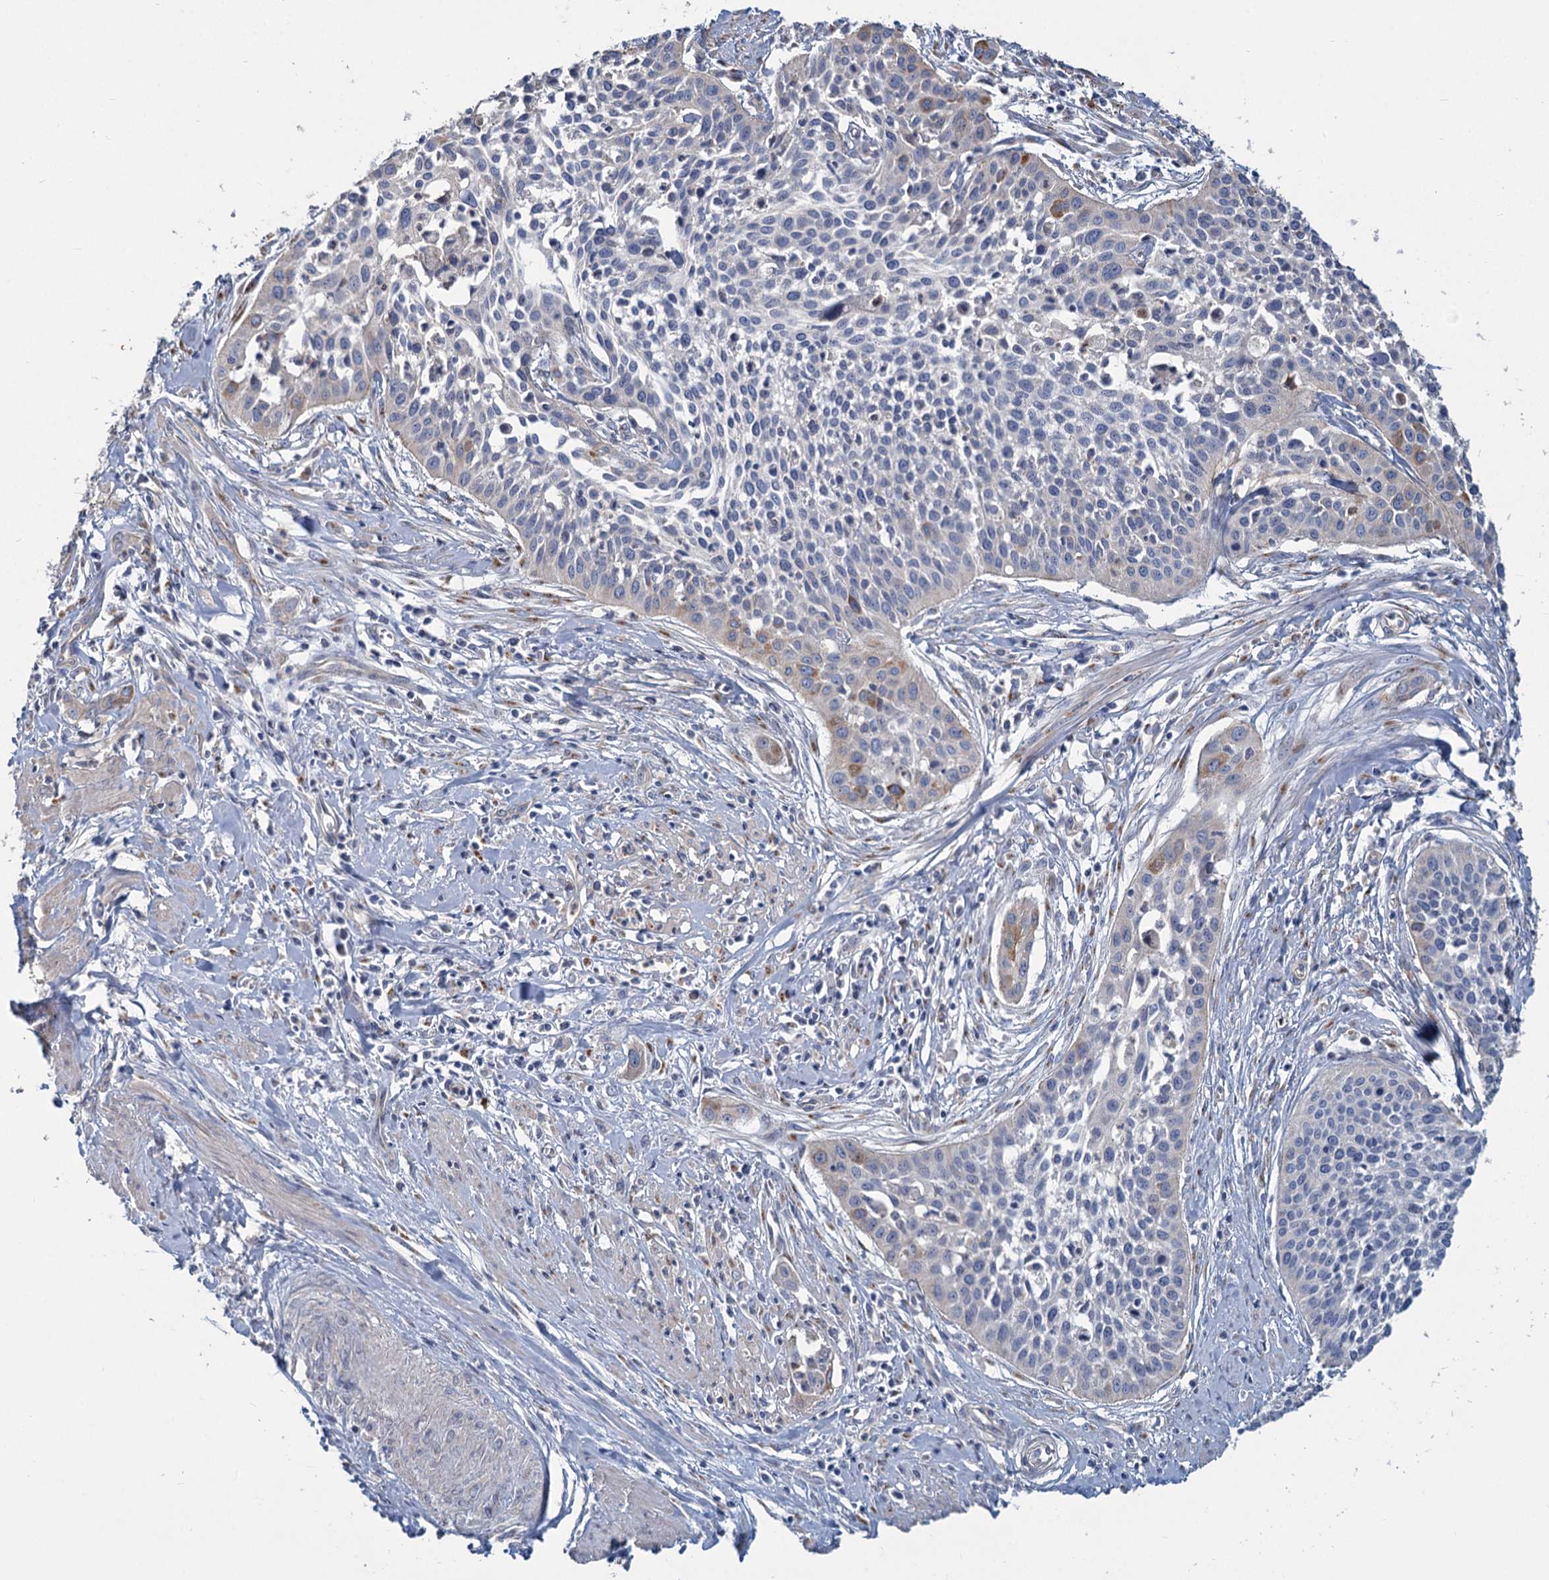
{"staining": {"intensity": "moderate", "quantity": "<25%", "location": "cytoplasmic/membranous"}, "tissue": "cervical cancer", "cell_type": "Tumor cells", "image_type": "cancer", "snomed": [{"axis": "morphology", "description": "Squamous cell carcinoma, NOS"}, {"axis": "topography", "description": "Cervix"}], "caption": "Protein staining displays moderate cytoplasmic/membranous positivity in approximately <25% of tumor cells in cervical squamous cell carcinoma.", "gene": "HES2", "patient": {"sex": "female", "age": 34}}